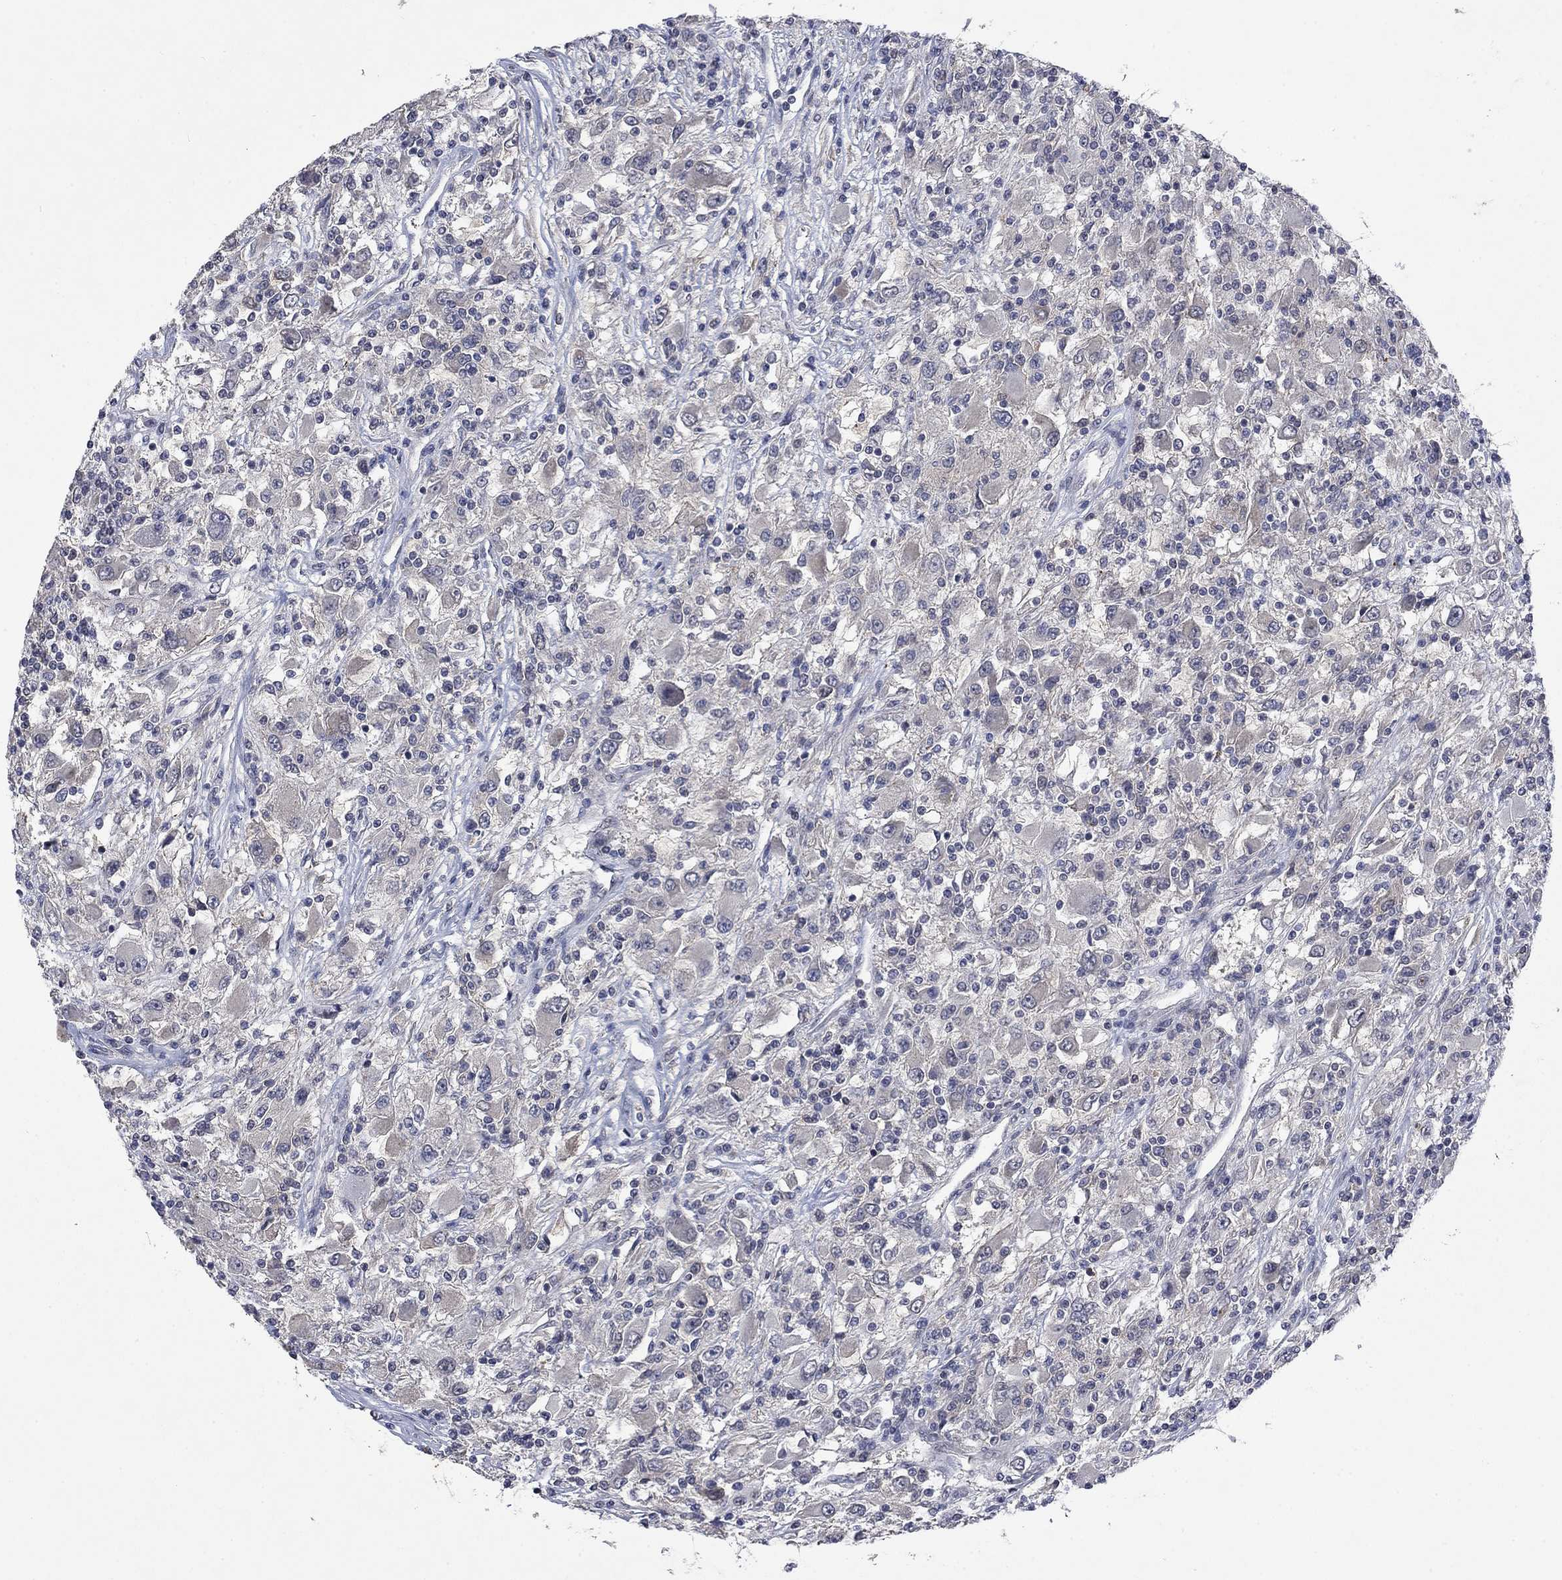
{"staining": {"intensity": "negative", "quantity": "none", "location": "none"}, "tissue": "renal cancer", "cell_type": "Tumor cells", "image_type": "cancer", "snomed": [{"axis": "morphology", "description": "Adenocarcinoma, NOS"}, {"axis": "topography", "description": "Kidney"}], "caption": "An immunohistochemistry (IHC) micrograph of renal adenocarcinoma is shown. There is no staining in tumor cells of renal adenocarcinoma.", "gene": "PPP1R9A", "patient": {"sex": "female", "age": 67}}